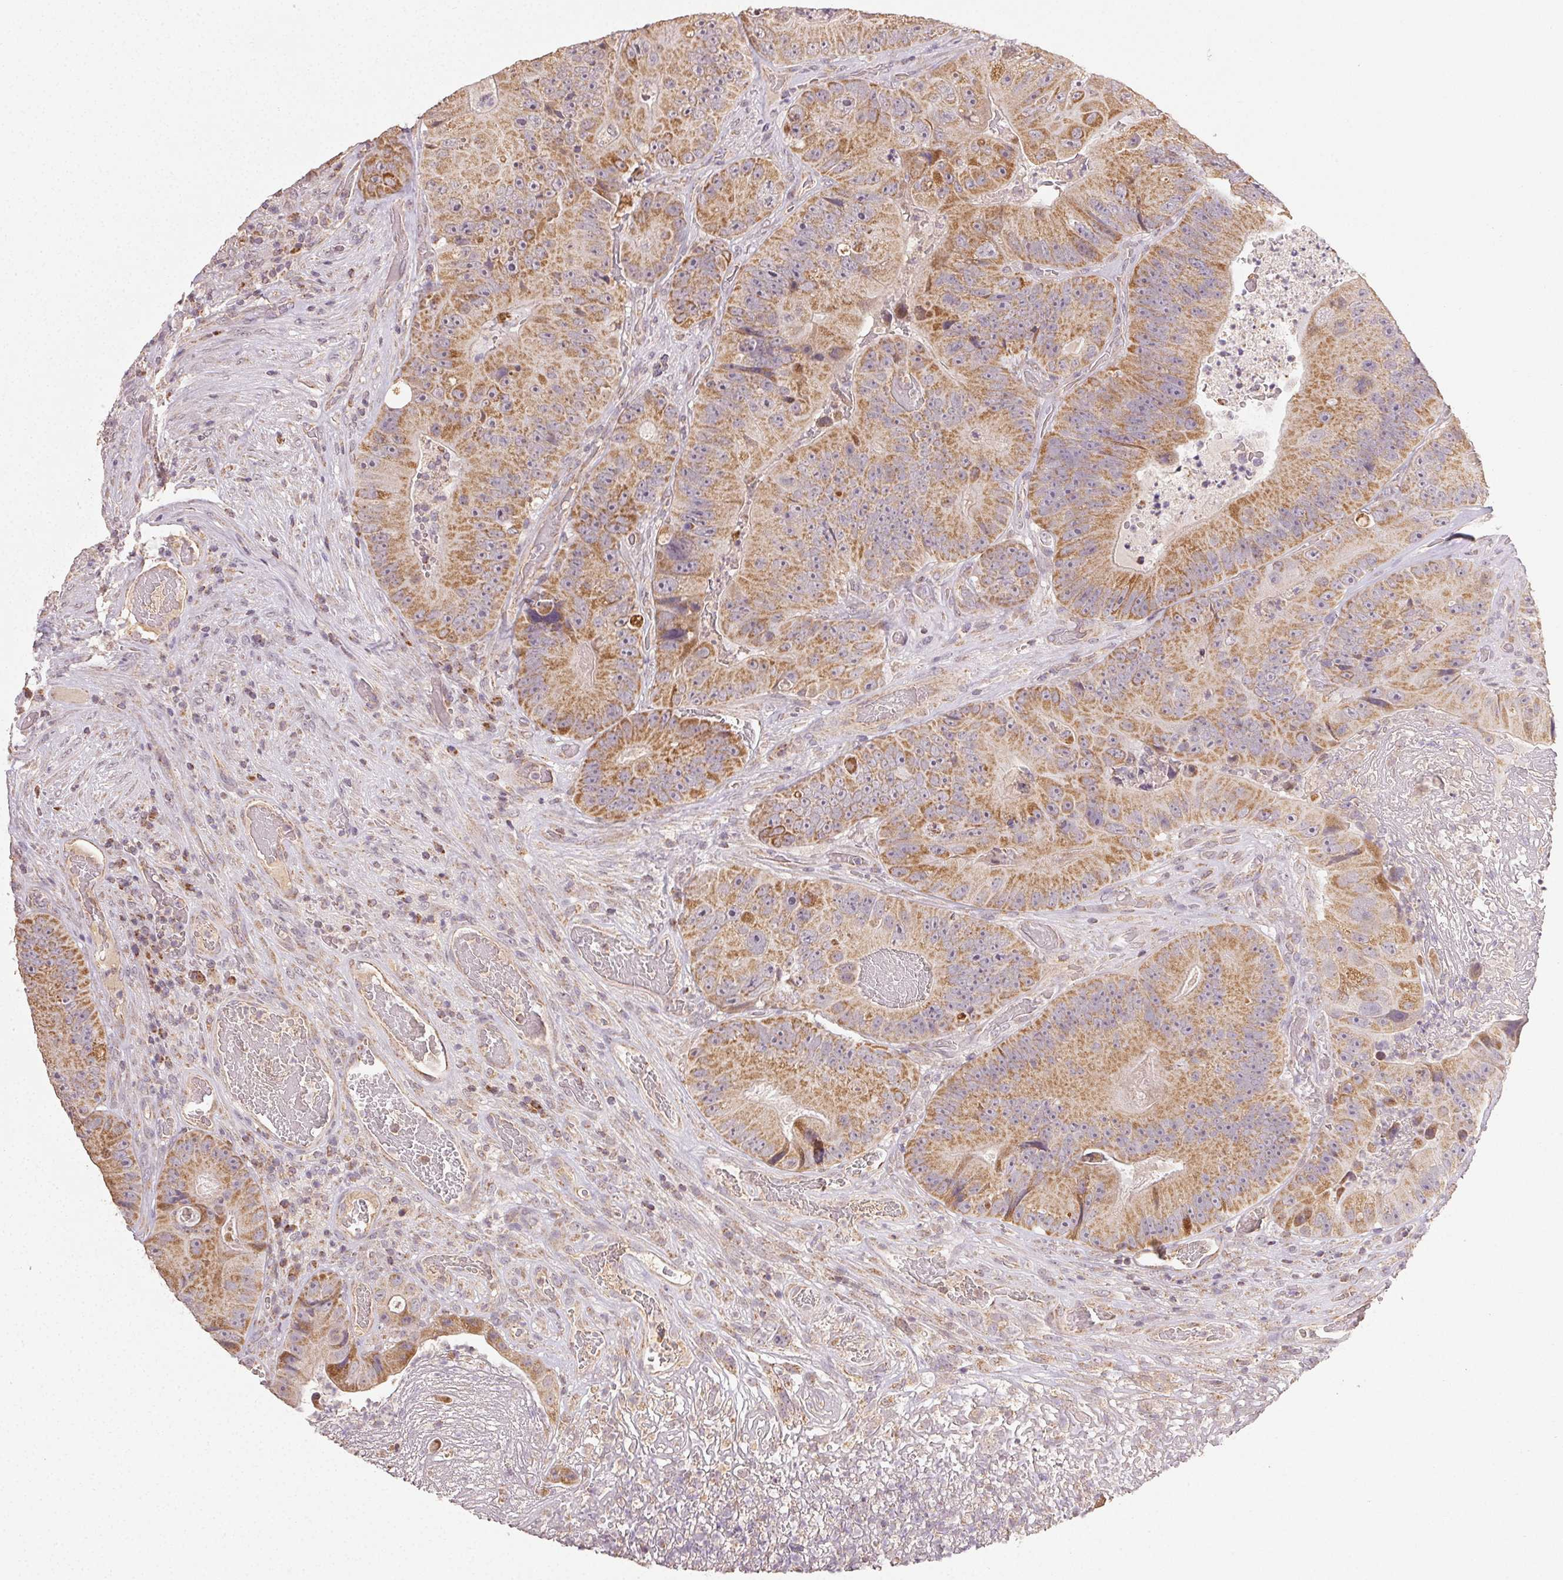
{"staining": {"intensity": "strong", "quantity": ">75%", "location": "cytoplasmic/membranous"}, "tissue": "colorectal cancer", "cell_type": "Tumor cells", "image_type": "cancer", "snomed": [{"axis": "morphology", "description": "Adenocarcinoma, NOS"}, {"axis": "topography", "description": "Colon"}], "caption": "Protein expression analysis of colorectal adenocarcinoma shows strong cytoplasmic/membranous staining in about >75% of tumor cells. The protein is stained brown, and the nuclei are stained in blue (DAB (3,3'-diaminobenzidine) IHC with brightfield microscopy, high magnification).", "gene": "CLASP1", "patient": {"sex": "female", "age": 86}}